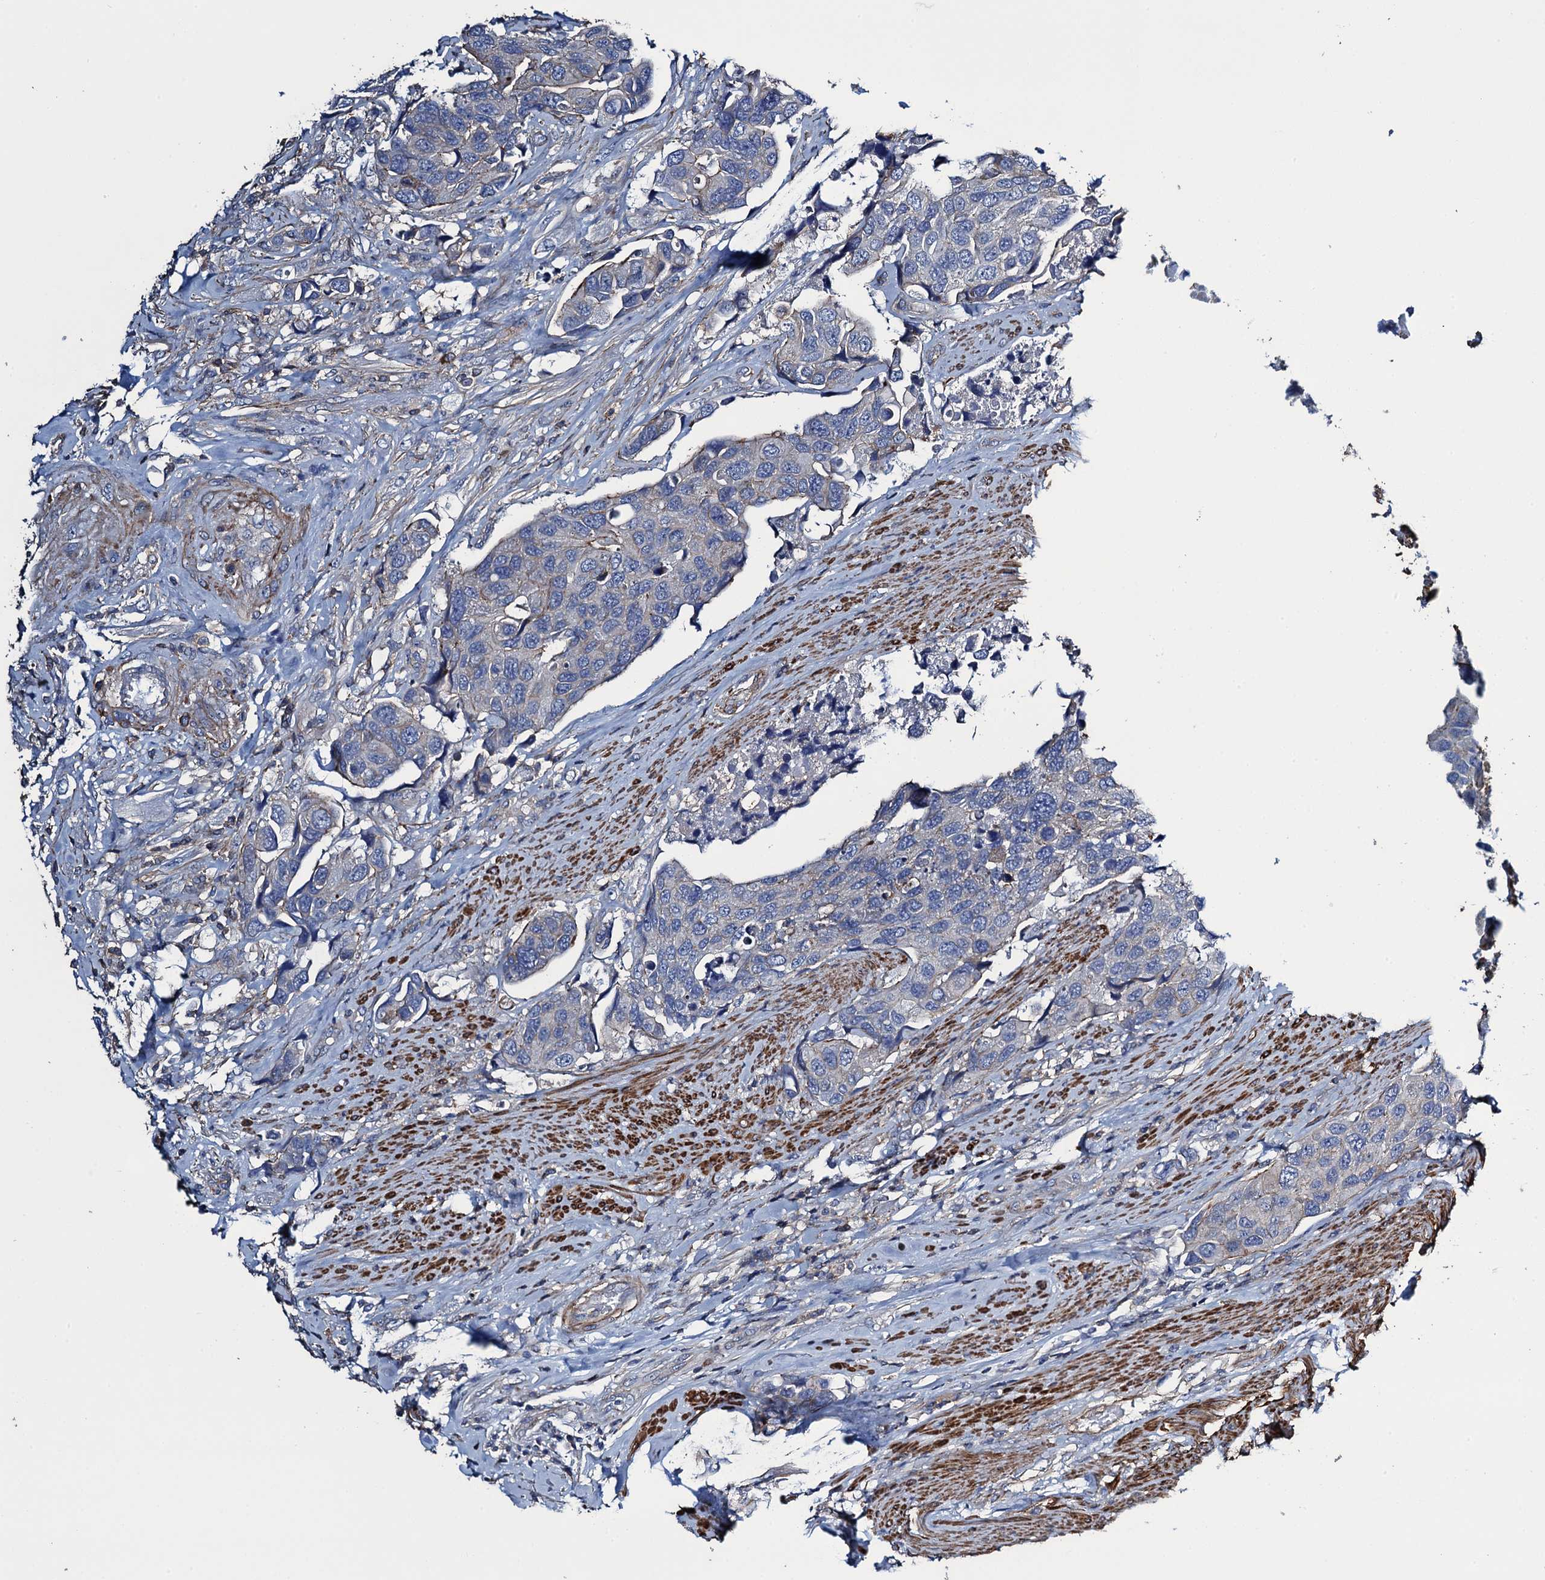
{"staining": {"intensity": "negative", "quantity": "none", "location": "none"}, "tissue": "urothelial cancer", "cell_type": "Tumor cells", "image_type": "cancer", "snomed": [{"axis": "morphology", "description": "Urothelial carcinoma, High grade"}, {"axis": "topography", "description": "Urinary bladder"}], "caption": "Tumor cells show no significant positivity in high-grade urothelial carcinoma.", "gene": "PROSER2", "patient": {"sex": "male", "age": 74}}